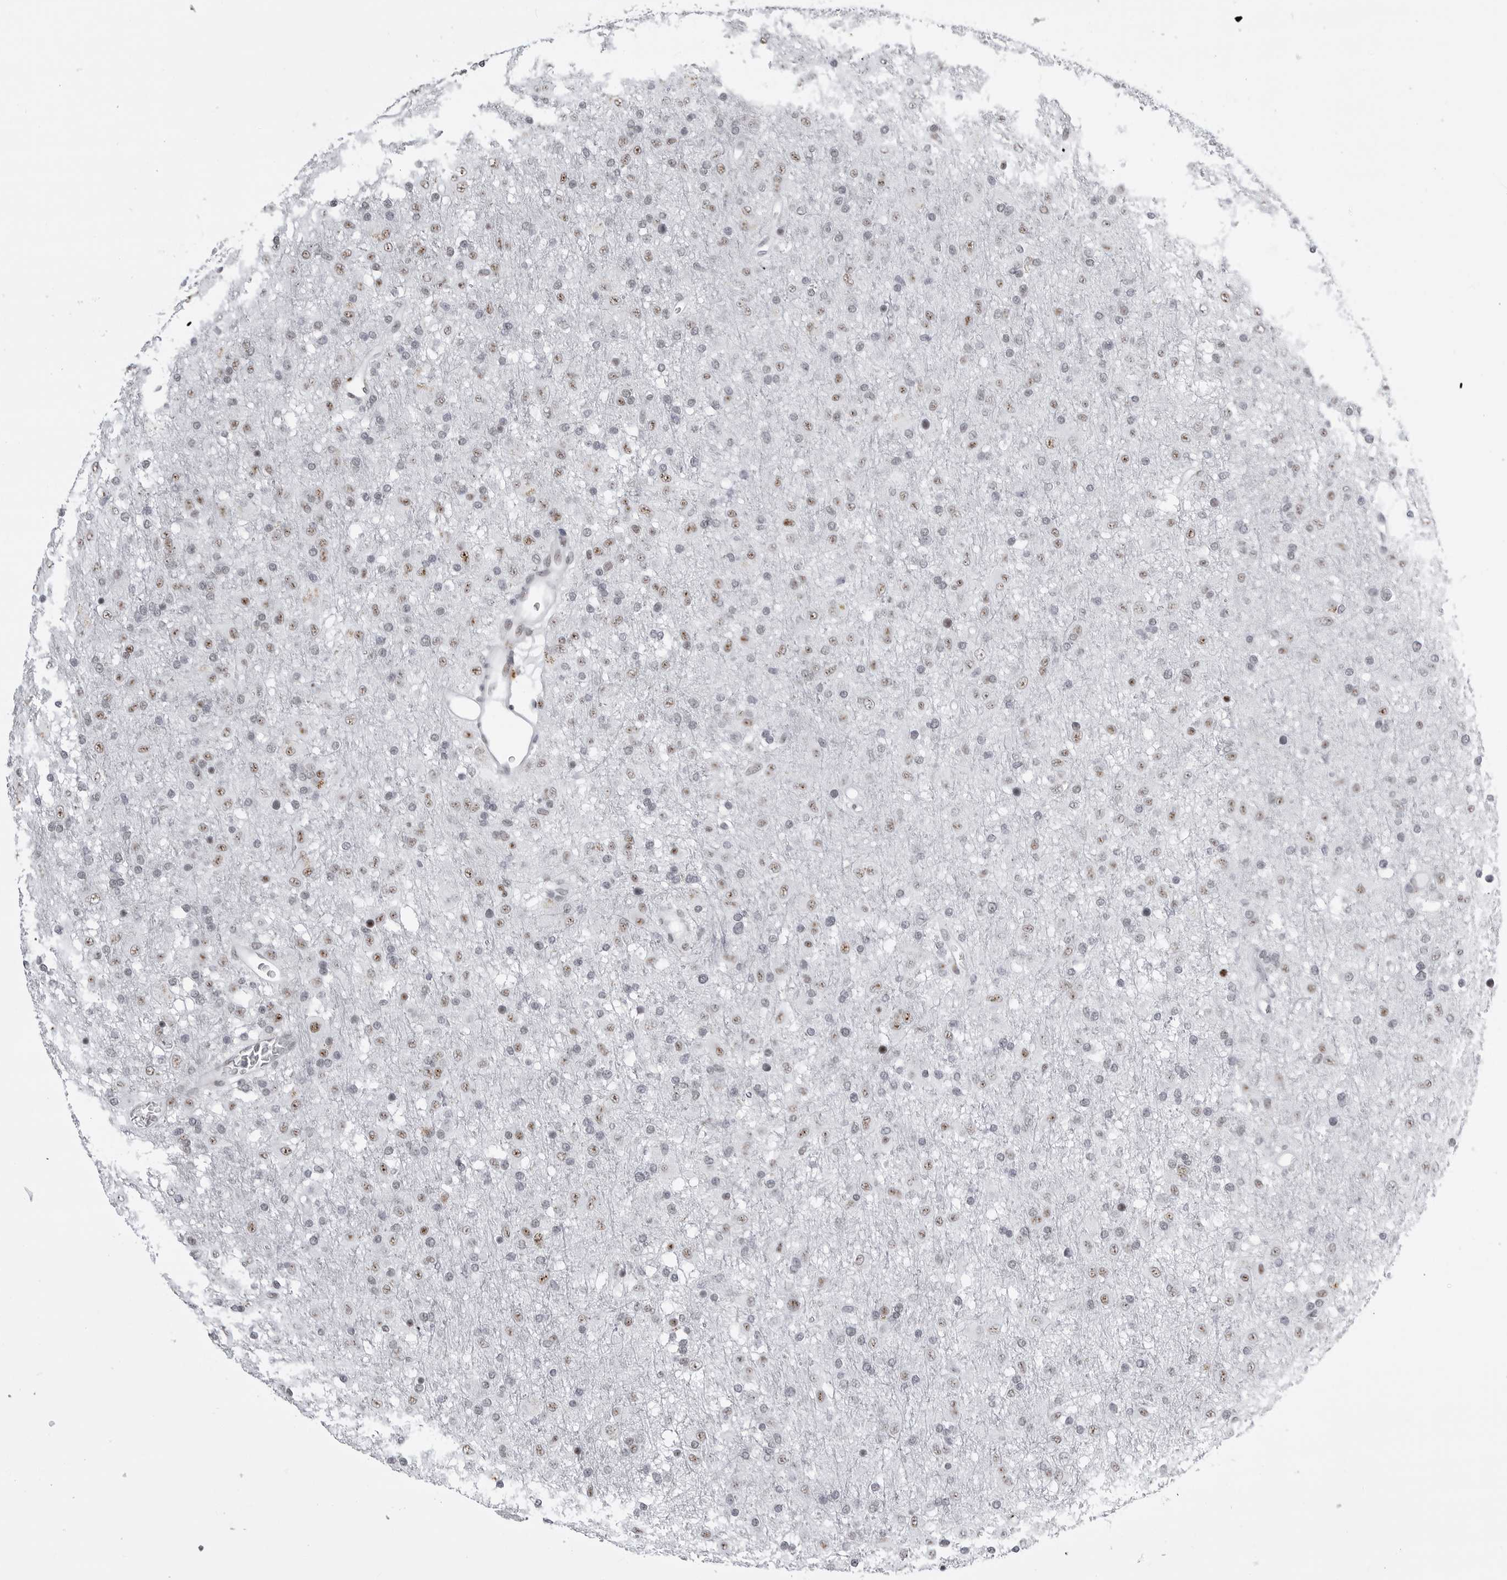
{"staining": {"intensity": "weak", "quantity": "<25%", "location": "nuclear"}, "tissue": "glioma", "cell_type": "Tumor cells", "image_type": "cancer", "snomed": [{"axis": "morphology", "description": "Glioma, malignant, Low grade"}, {"axis": "topography", "description": "Brain"}], "caption": "Tumor cells show no significant protein expression in malignant low-grade glioma.", "gene": "WRAP53", "patient": {"sex": "male", "age": 65}}